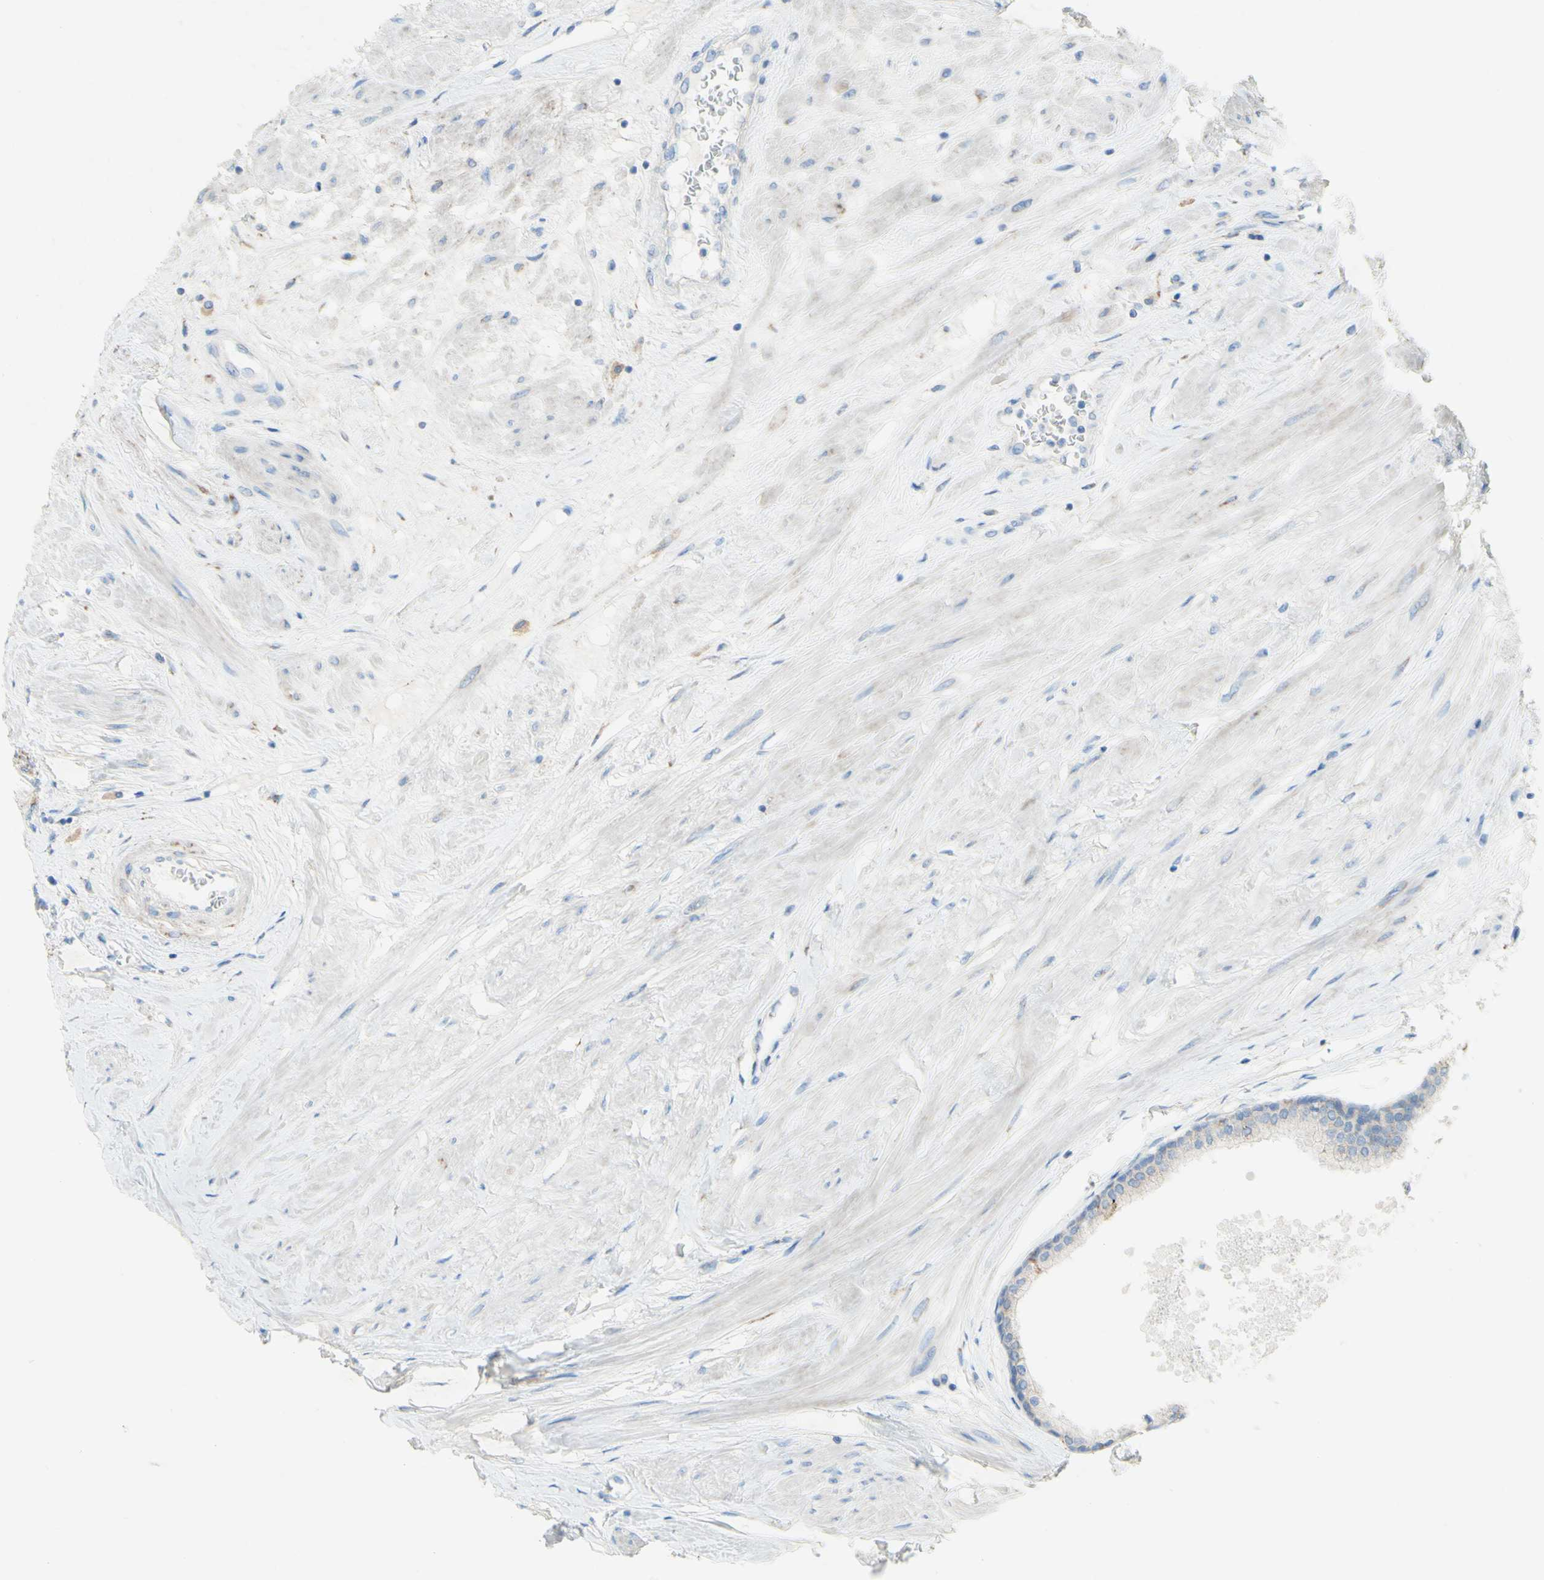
{"staining": {"intensity": "negative", "quantity": "none", "location": "none"}, "tissue": "prostate", "cell_type": "Glandular cells", "image_type": "normal", "snomed": [{"axis": "morphology", "description": "Normal tissue, NOS"}, {"axis": "topography", "description": "Prostate"}, {"axis": "topography", "description": "Seminal veicle"}], "caption": "Immunohistochemical staining of benign prostate shows no significant staining in glandular cells. Brightfield microscopy of immunohistochemistry stained with DAB (3,3'-diaminobenzidine) (brown) and hematoxylin (blue), captured at high magnification.", "gene": "ACADL", "patient": {"sex": "male", "age": 60}}